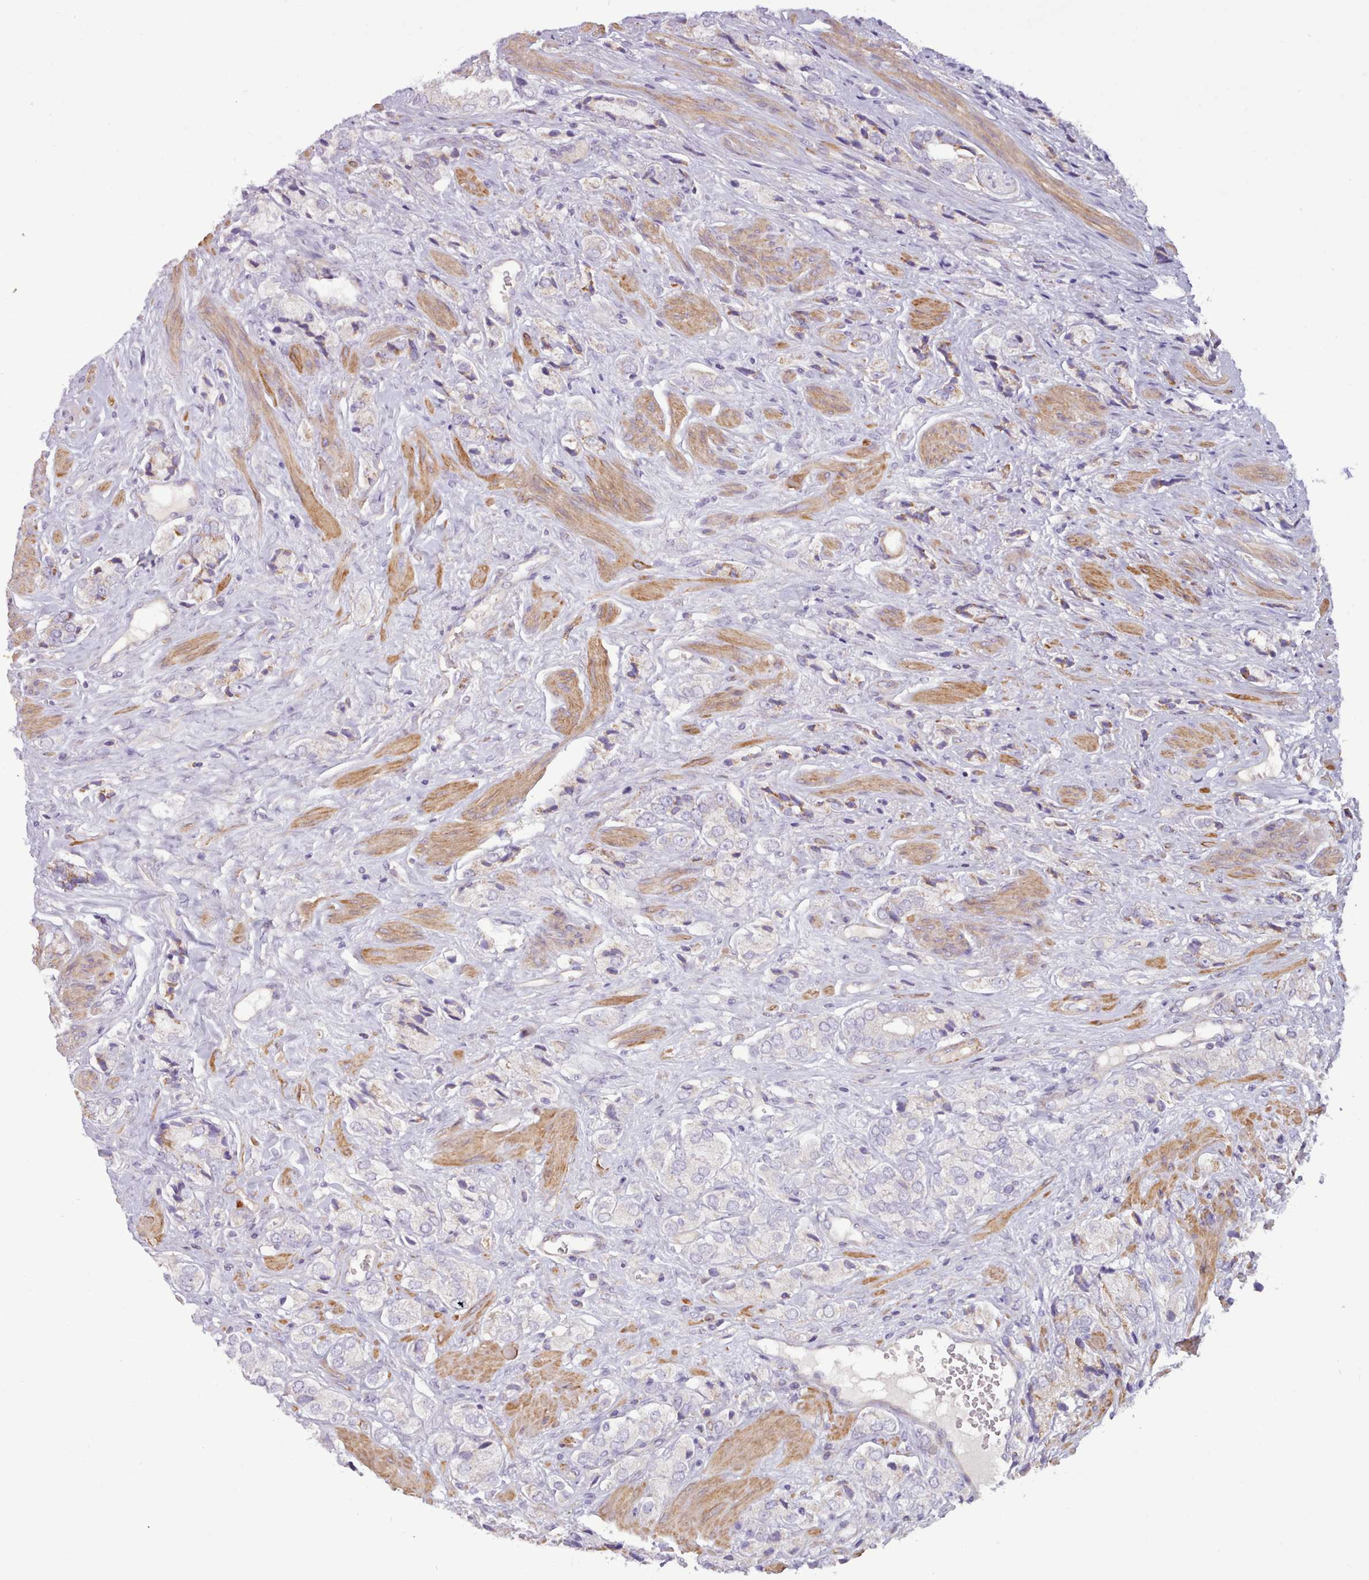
{"staining": {"intensity": "negative", "quantity": "none", "location": "none"}, "tissue": "prostate cancer", "cell_type": "Tumor cells", "image_type": "cancer", "snomed": [{"axis": "morphology", "description": "Adenocarcinoma, High grade"}, {"axis": "topography", "description": "Prostate and seminal vesicle, NOS"}], "caption": "Immunohistochemical staining of human prostate cancer exhibits no significant expression in tumor cells.", "gene": "TENT4B", "patient": {"sex": "male", "age": 64}}